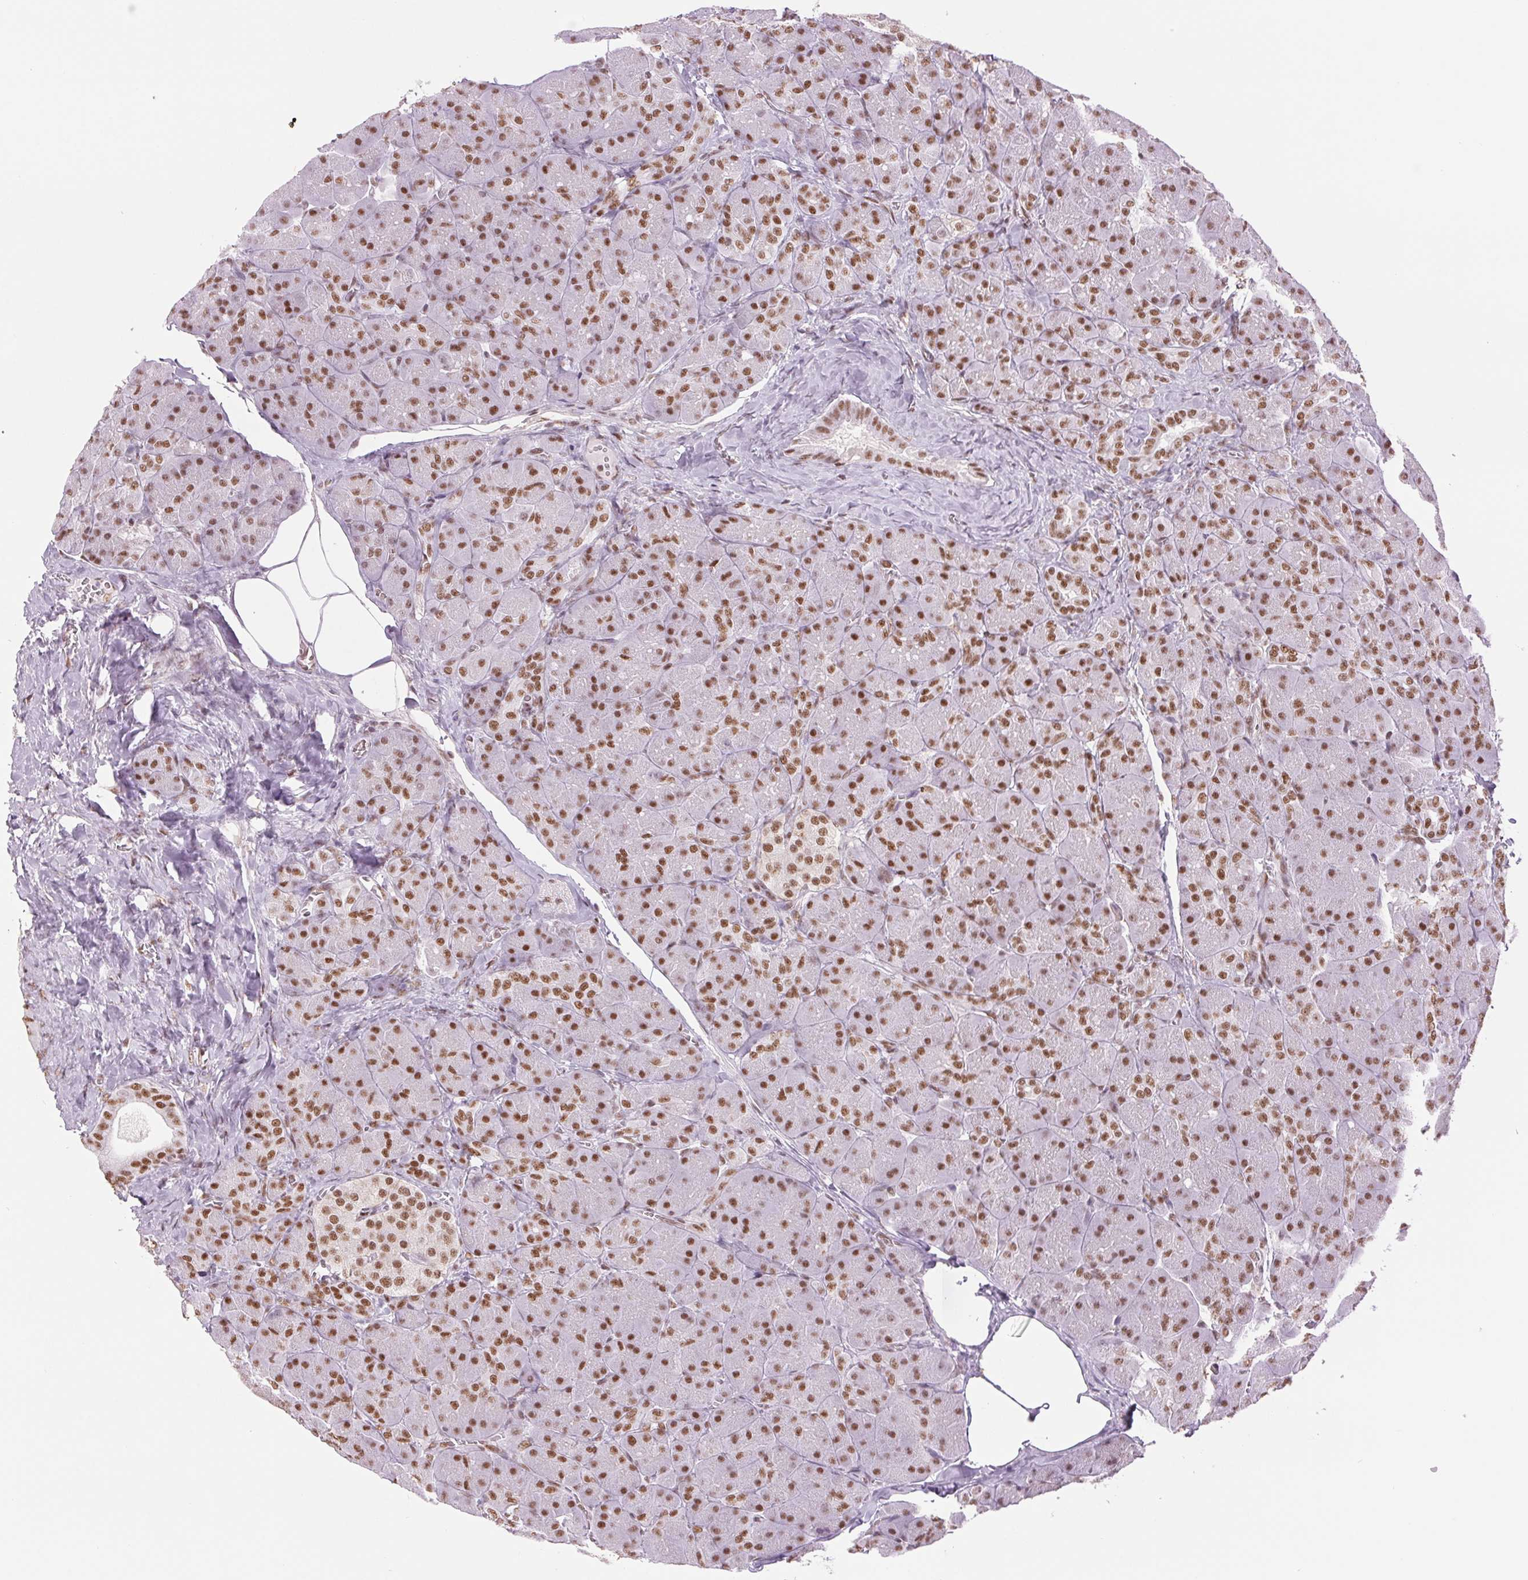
{"staining": {"intensity": "moderate", "quantity": ">75%", "location": "nuclear"}, "tissue": "pancreas", "cell_type": "Exocrine glandular cells", "image_type": "normal", "snomed": [{"axis": "morphology", "description": "Normal tissue, NOS"}, {"axis": "topography", "description": "Pancreas"}], "caption": "Immunohistochemical staining of benign human pancreas exhibits moderate nuclear protein expression in about >75% of exocrine glandular cells. (IHC, brightfield microscopy, high magnification).", "gene": "ZFR2", "patient": {"sex": "male", "age": 55}}